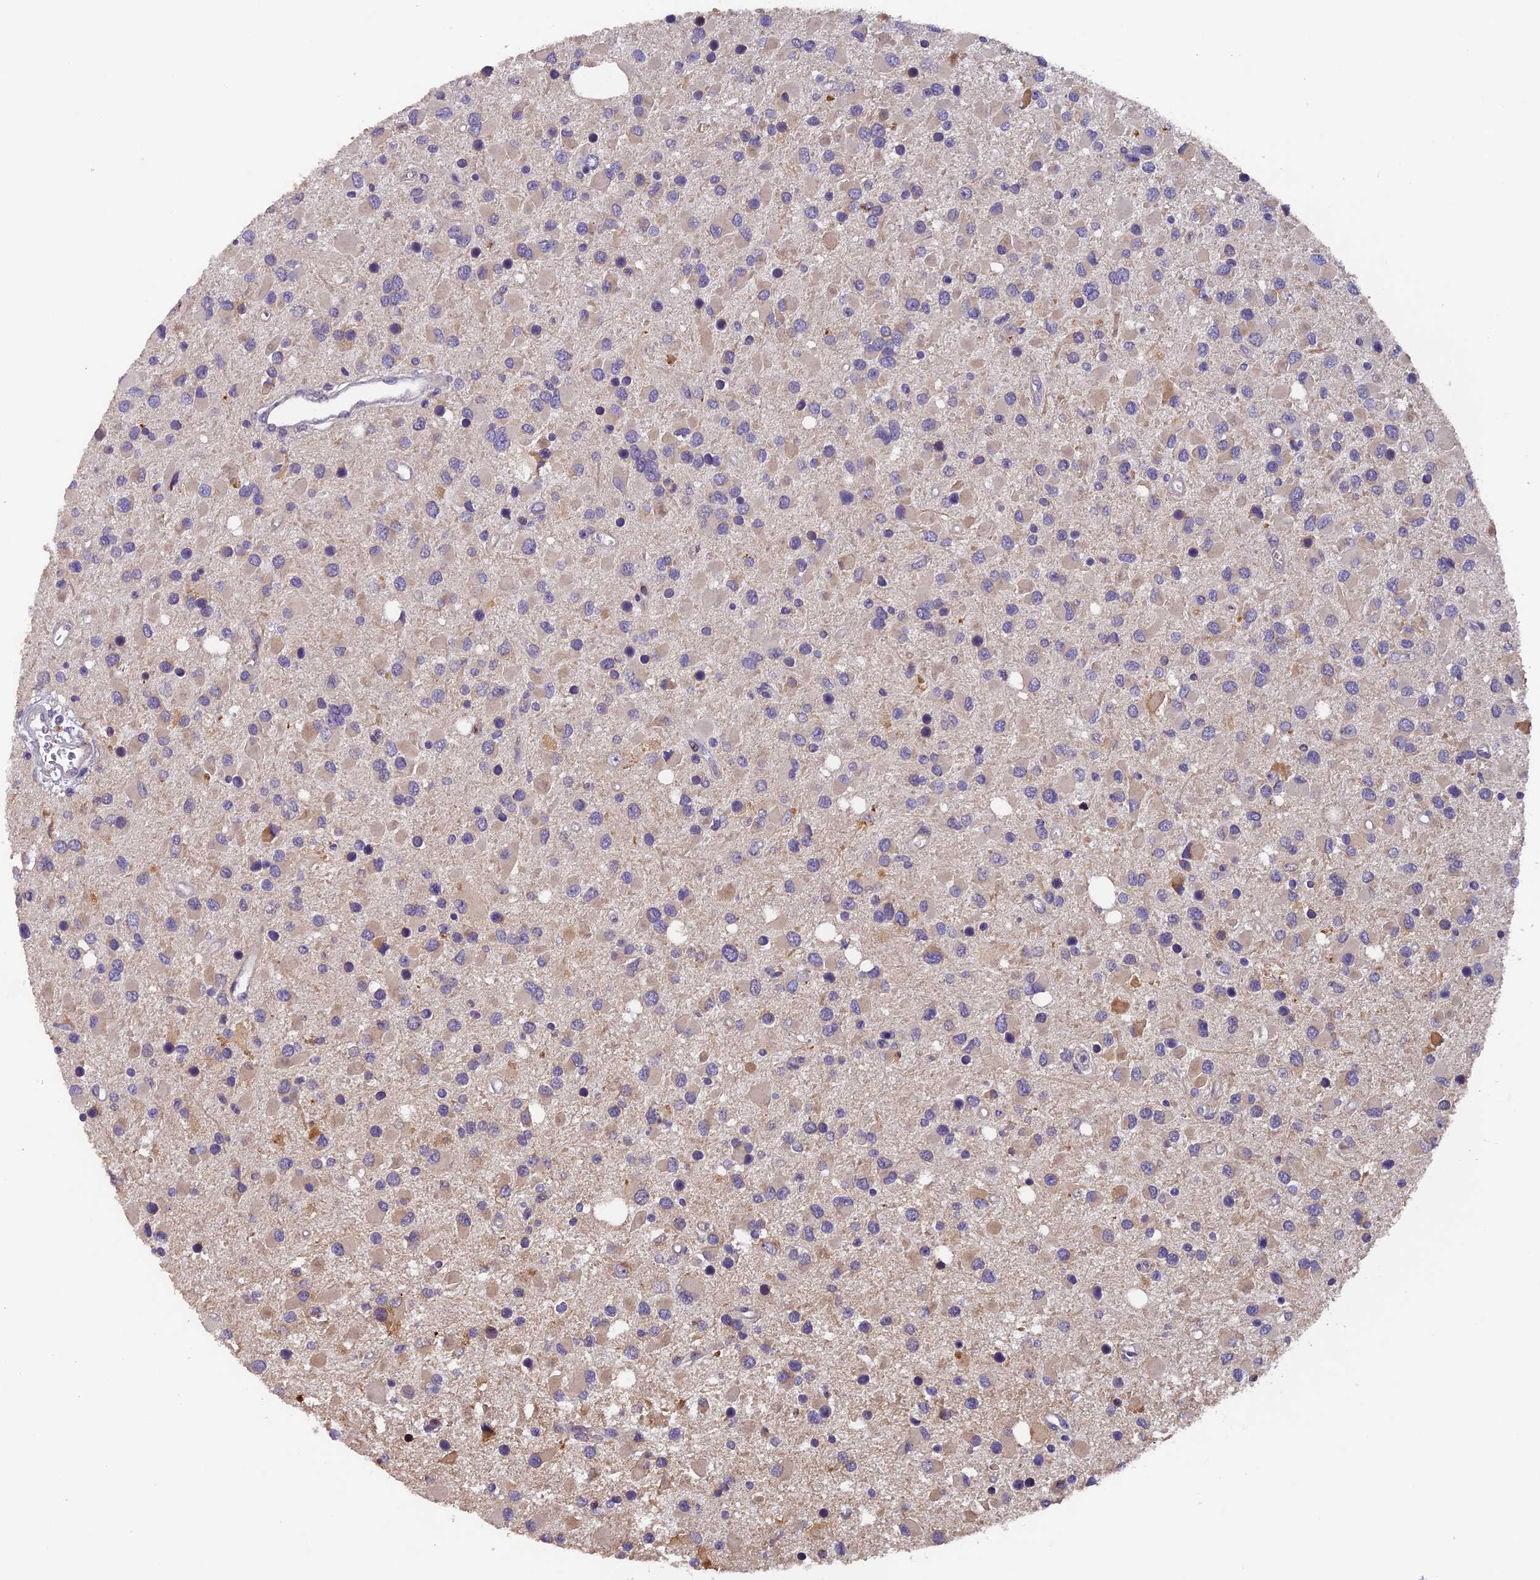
{"staining": {"intensity": "weak", "quantity": "25%-75%", "location": "cytoplasmic/membranous"}, "tissue": "glioma", "cell_type": "Tumor cells", "image_type": "cancer", "snomed": [{"axis": "morphology", "description": "Glioma, malignant, High grade"}, {"axis": "topography", "description": "Brain"}], "caption": "Malignant high-grade glioma stained for a protein displays weak cytoplasmic/membranous positivity in tumor cells.", "gene": "RAB28", "patient": {"sex": "male", "age": 53}}